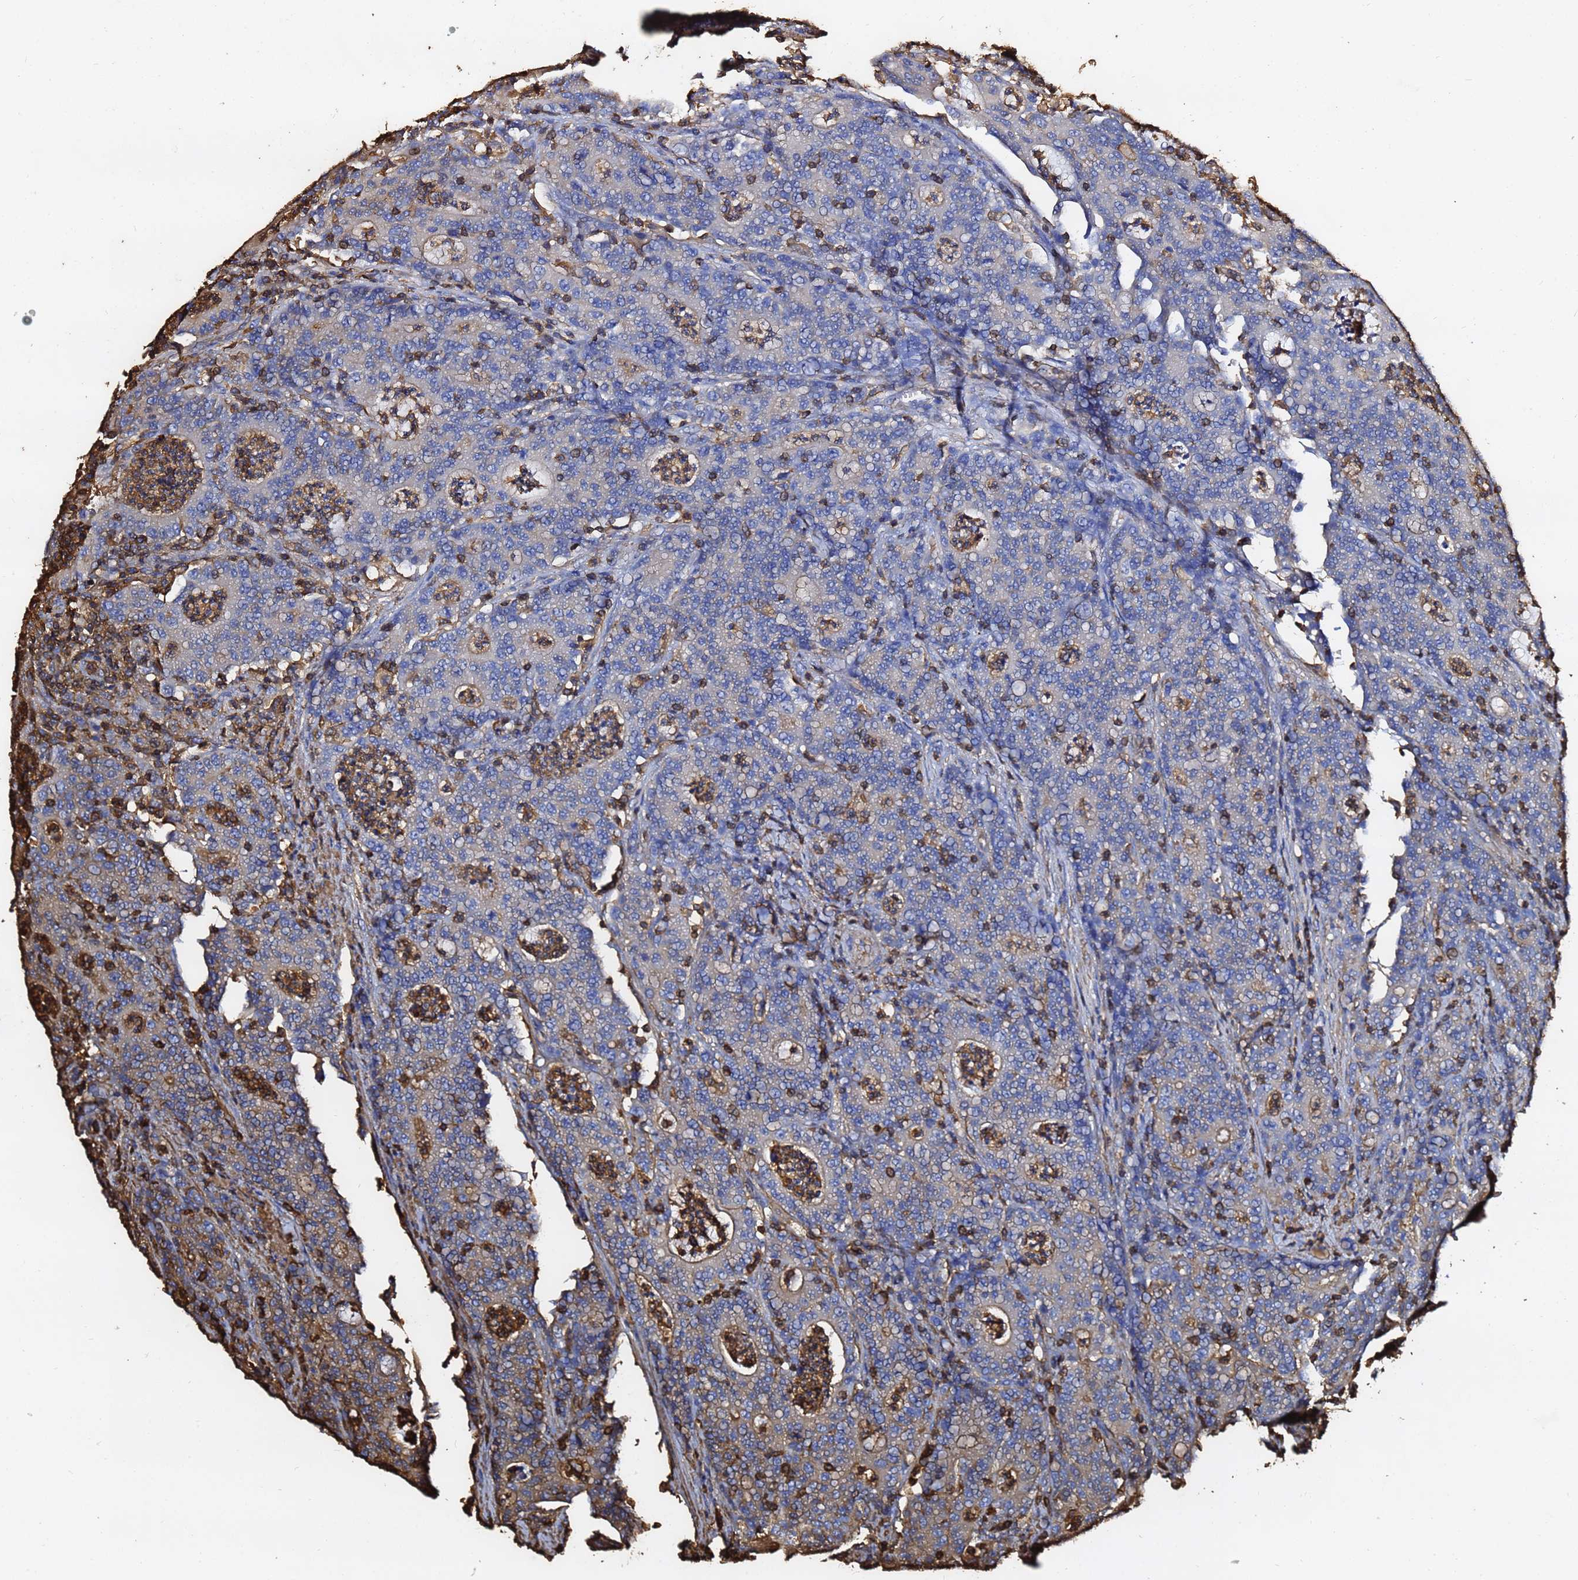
{"staining": {"intensity": "moderate", "quantity": "<25%", "location": "cytoplasmic/membranous"}, "tissue": "colorectal cancer", "cell_type": "Tumor cells", "image_type": "cancer", "snomed": [{"axis": "morphology", "description": "Adenocarcinoma, NOS"}, {"axis": "topography", "description": "Colon"}], "caption": "Approximately <25% of tumor cells in colorectal cancer show moderate cytoplasmic/membranous protein positivity as visualized by brown immunohistochemical staining.", "gene": "ACTB", "patient": {"sex": "male", "age": 83}}